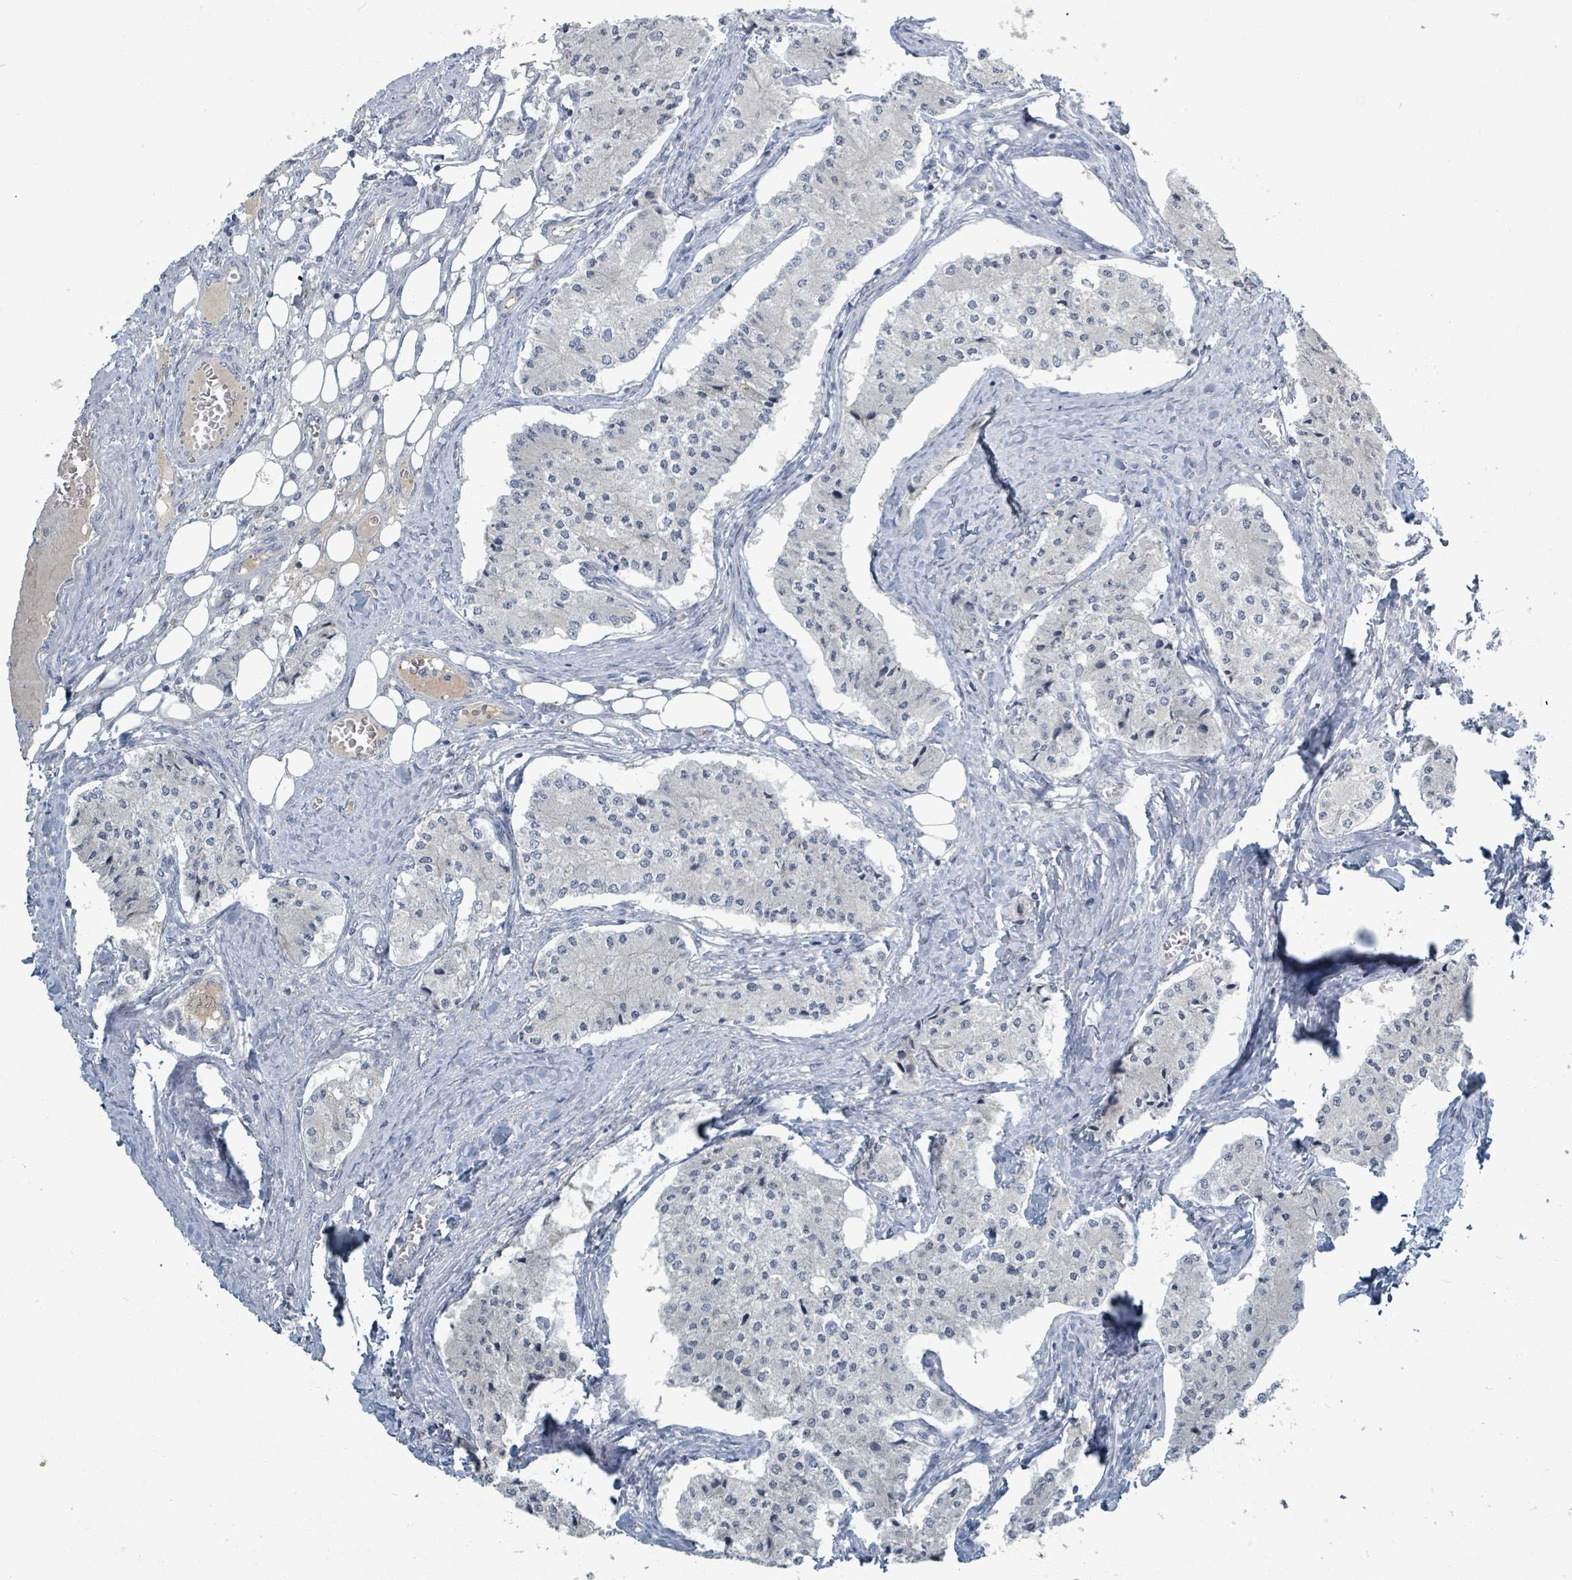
{"staining": {"intensity": "negative", "quantity": "none", "location": "none"}, "tissue": "carcinoid", "cell_type": "Tumor cells", "image_type": "cancer", "snomed": [{"axis": "morphology", "description": "Carcinoid, malignant, NOS"}, {"axis": "topography", "description": "Colon"}], "caption": "Malignant carcinoid stained for a protein using immunohistochemistry demonstrates no positivity tumor cells.", "gene": "SLC25A23", "patient": {"sex": "female", "age": 52}}